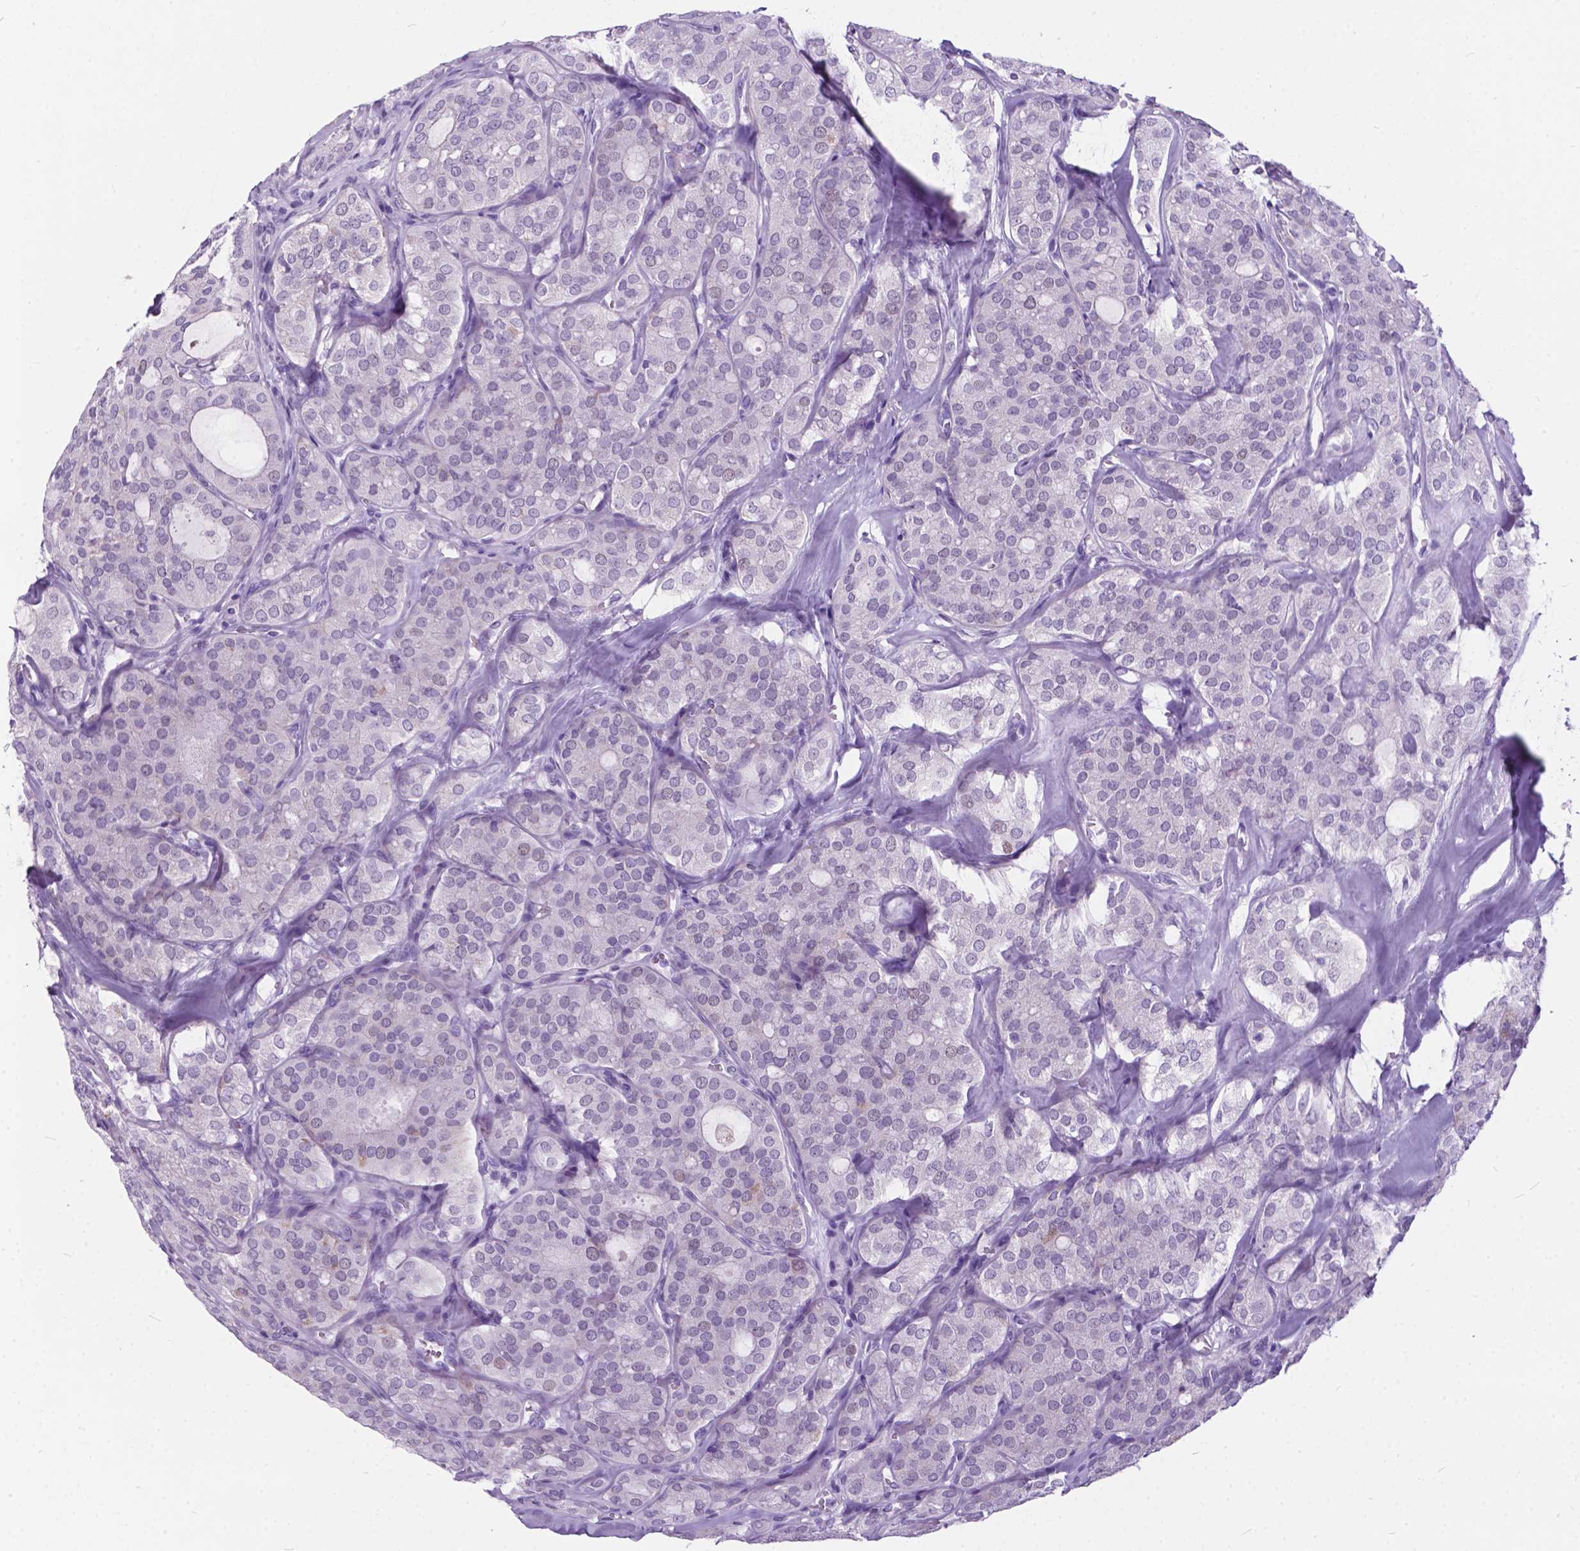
{"staining": {"intensity": "negative", "quantity": "none", "location": "none"}, "tissue": "thyroid cancer", "cell_type": "Tumor cells", "image_type": "cancer", "snomed": [{"axis": "morphology", "description": "Follicular adenoma carcinoma, NOS"}, {"axis": "topography", "description": "Thyroid gland"}], "caption": "Immunohistochemical staining of thyroid cancer (follicular adenoma carcinoma) exhibits no significant positivity in tumor cells.", "gene": "BSND", "patient": {"sex": "male", "age": 75}}